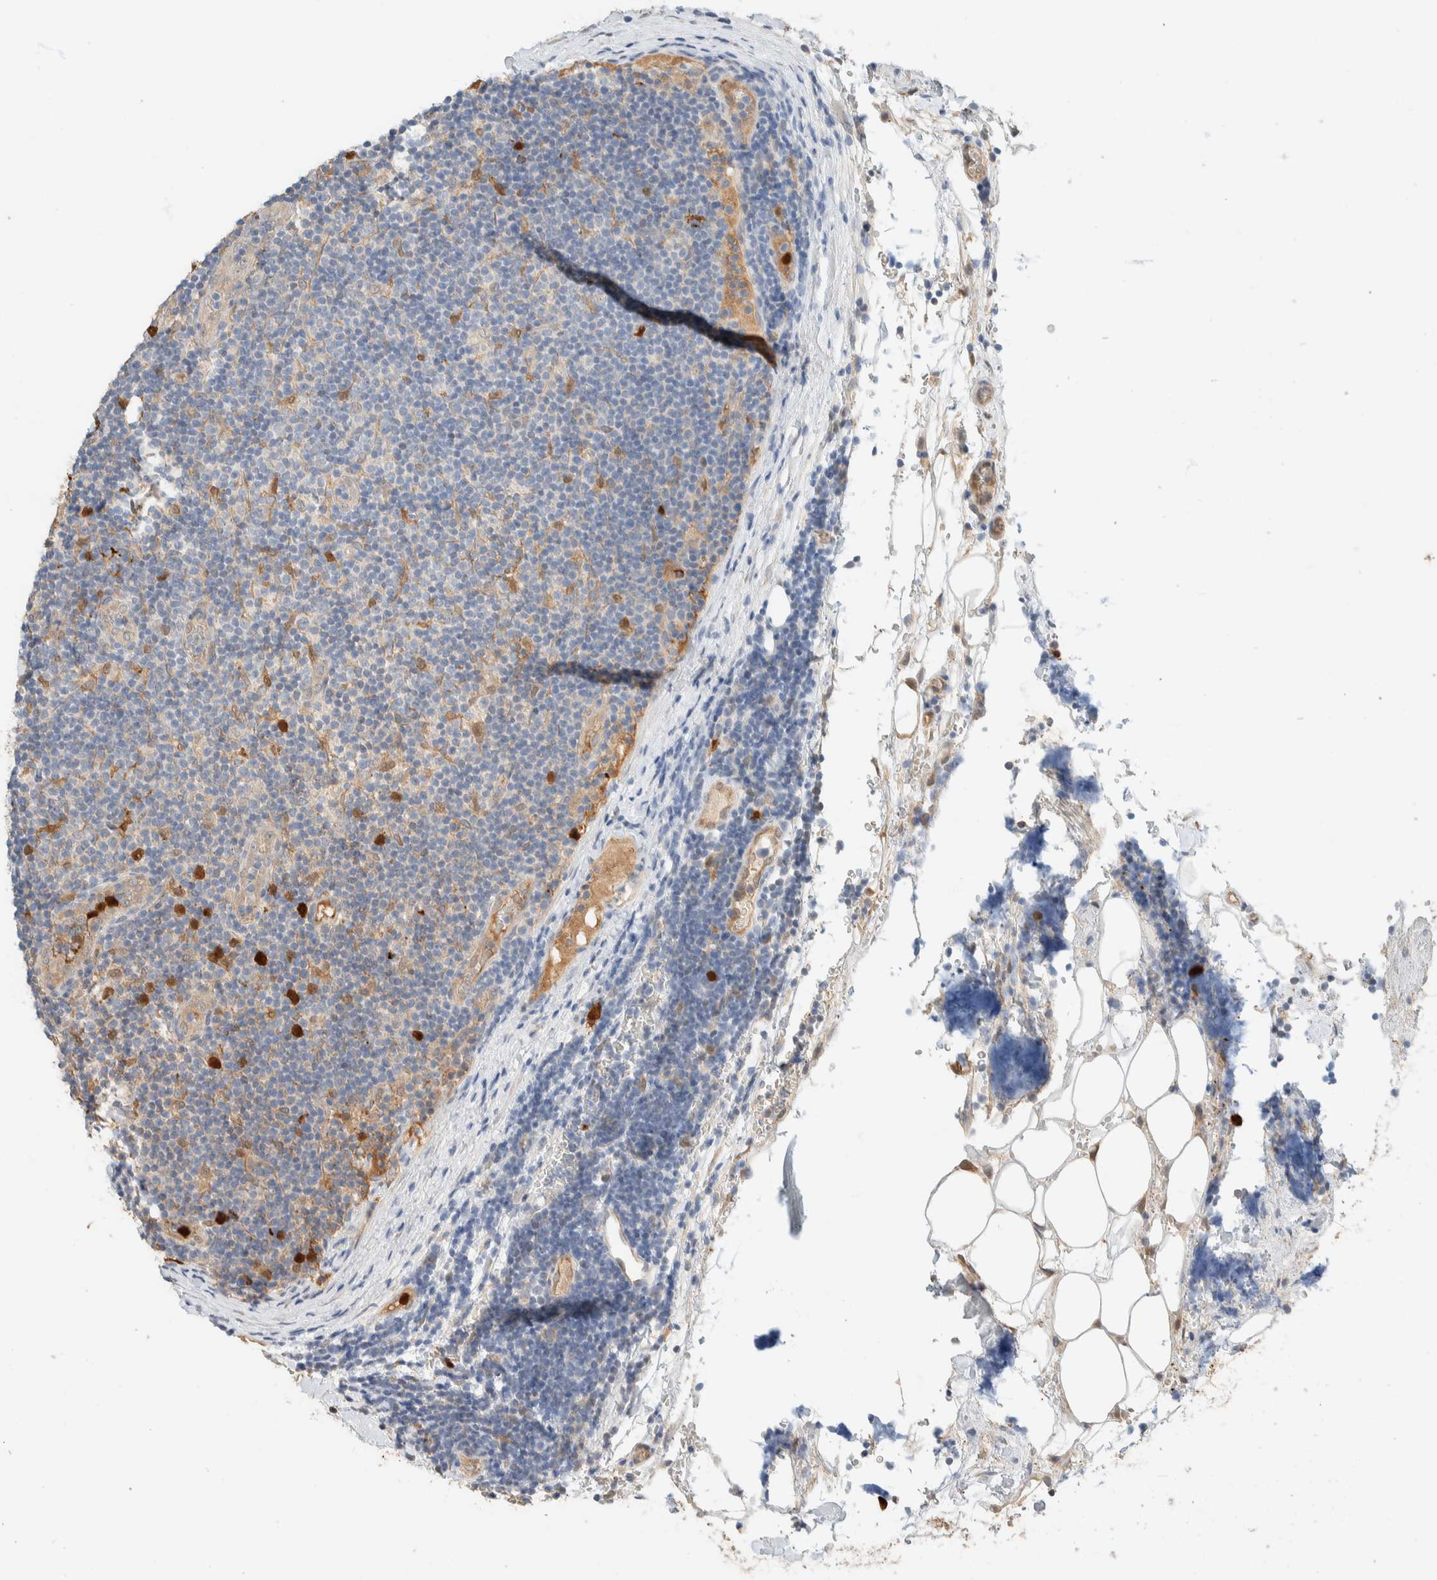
{"staining": {"intensity": "negative", "quantity": "none", "location": "none"}, "tissue": "lymphoma", "cell_type": "Tumor cells", "image_type": "cancer", "snomed": [{"axis": "morphology", "description": "Malignant lymphoma, non-Hodgkin's type, Low grade"}, {"axis": "topography", "description": "Lymph node"}], "caption": "A high-resolution photomicrograph shows immunohistochemistry (IHC) staining of low-grade malignant lymphoma, non-Hodgkin's type, which shows no significant staining in tumor cells.", "gene": "SETD4", "patient": {"sex": "male", "age": 83}}